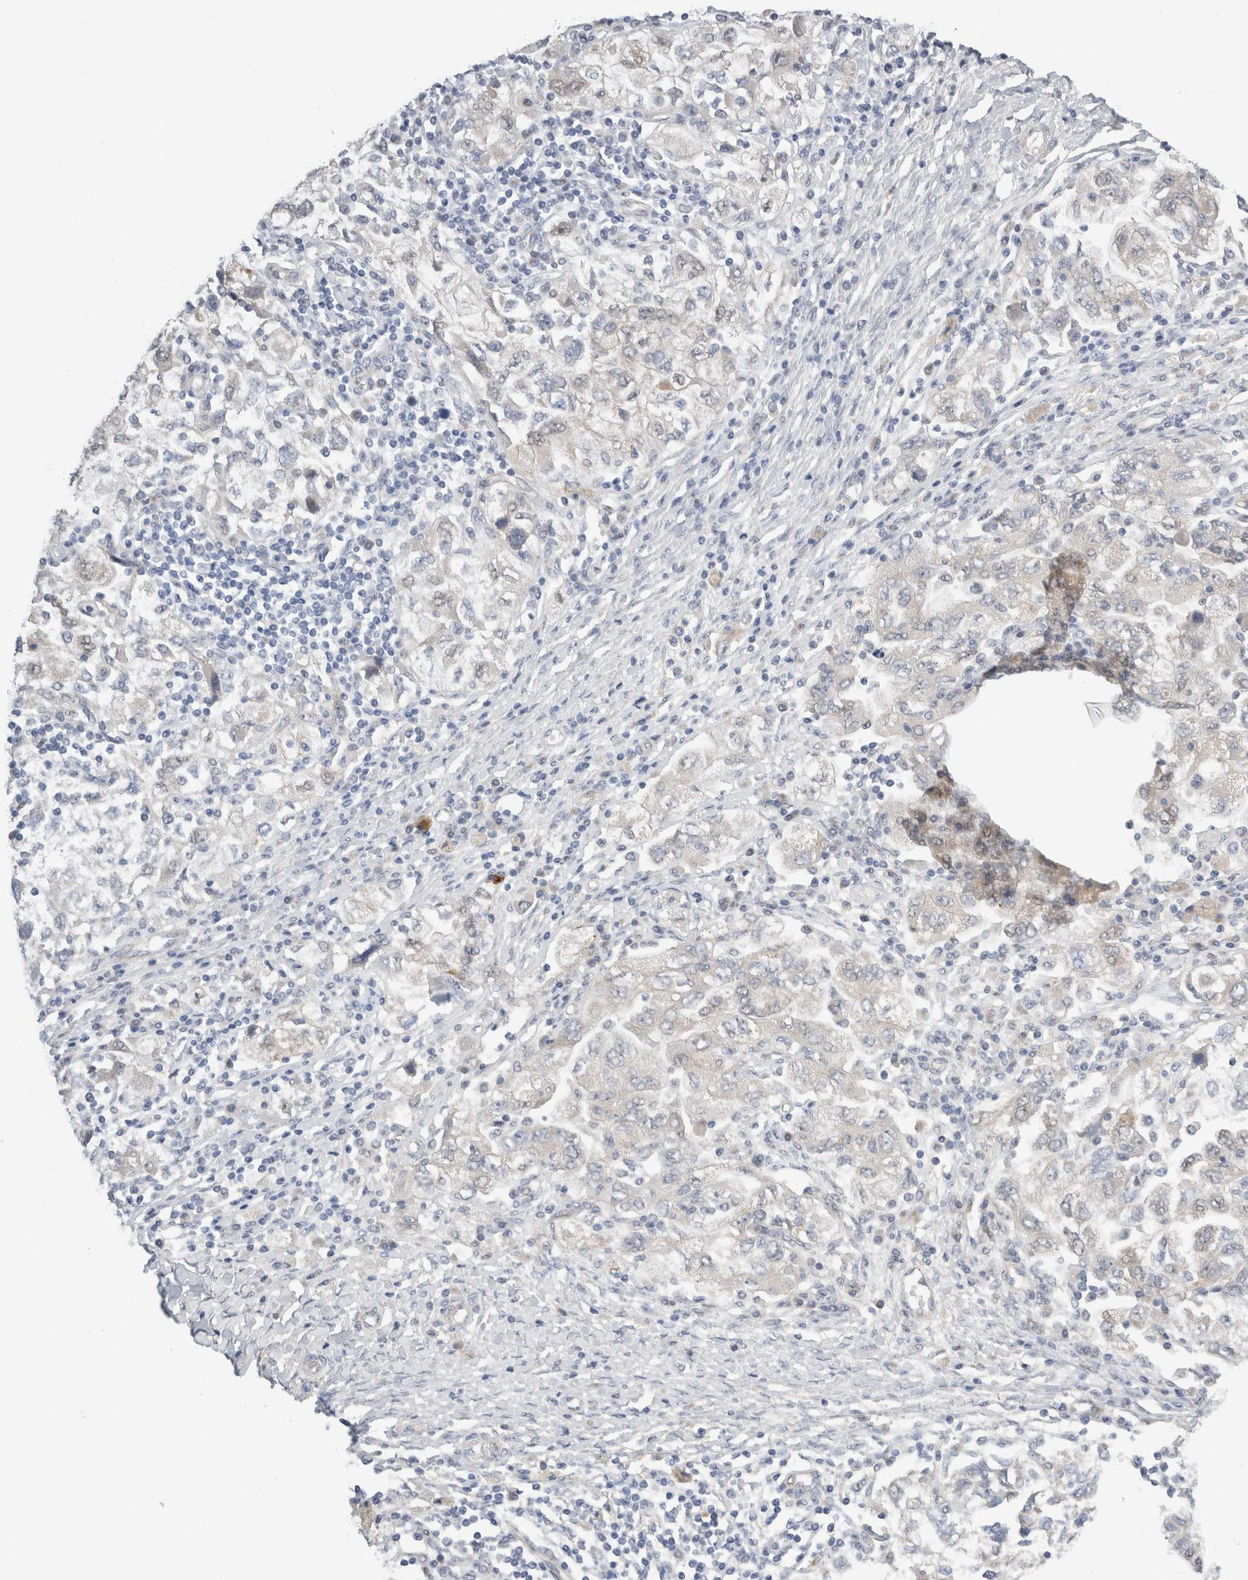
{"staining": {"intensity": "negative", "quantity": "none", "location": "none"}, "tissue": "ovarian cancer", "cell_type": "Tumor cells", "image_type": "cancer", "snomed": [{"axis": "morphology", "description": "Carcinoma, NOS"}, {"axis": "morphology", "description": "Cystadenocarcinoma, serous, NOS"}, {"axis": "topography", "description": "Ovary"}], "caption": "Tumor cells are negative for brown protein staining in ovarian cancer.", "gene": "TAFA5", "patient": {"sex": "female", "age": 69}}